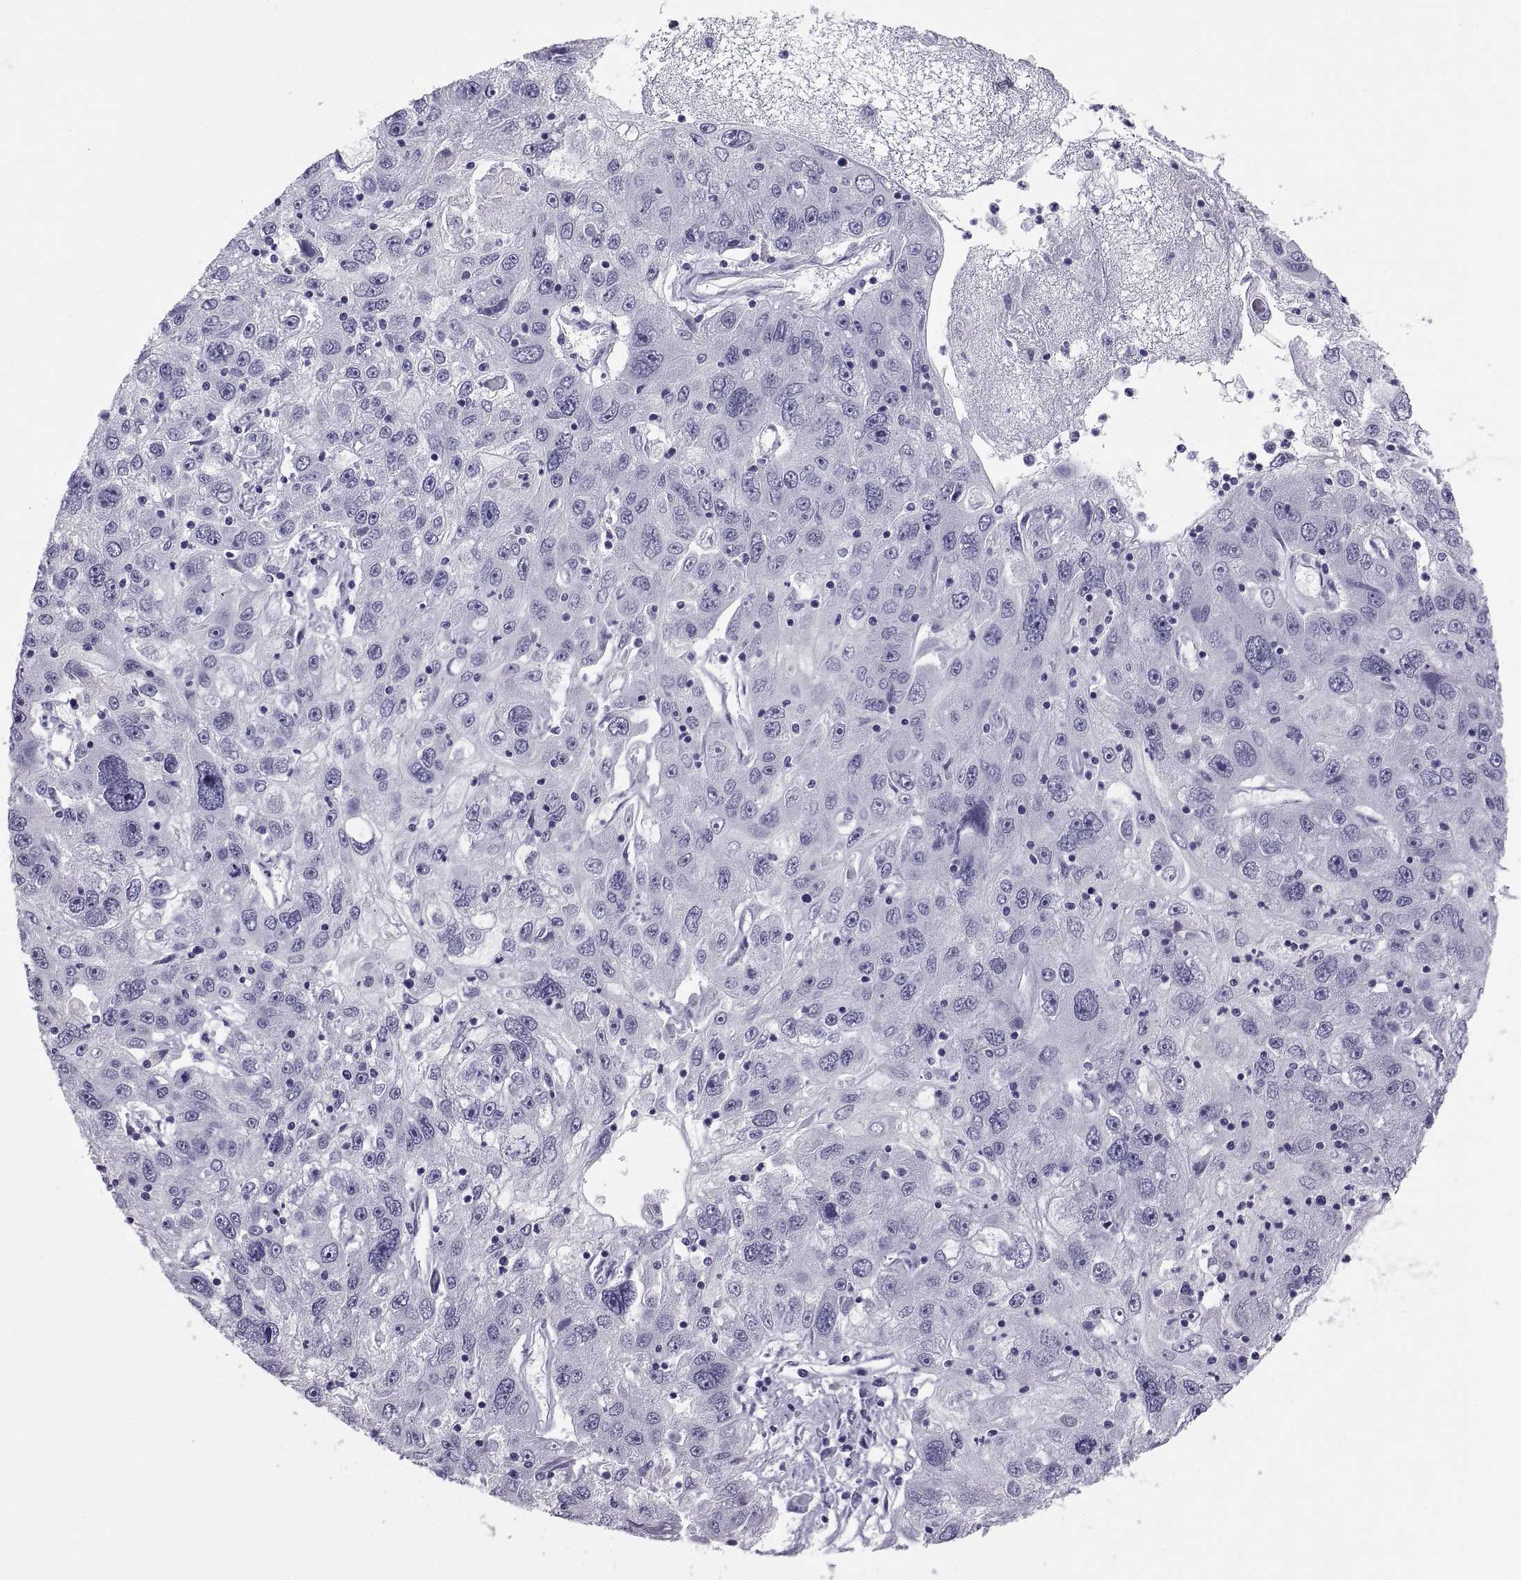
{"staining": {"intensity": "negative", "quantity": "none", "location": "none"}, "tissue": "stomach cancer", "cell_type": "Tumor cells", "image_type": "cancer", "snomed": [{"axis": "morphology", "description": "Adenocarcinoma, NOS"}, {"axis": "topography", "description": "Stomach"}], "caption": "Tumor cells are negative for protein expression in human stomach cancer.", "gene": "TEX13A", "patient": {"sex": "male", "age": 56}}